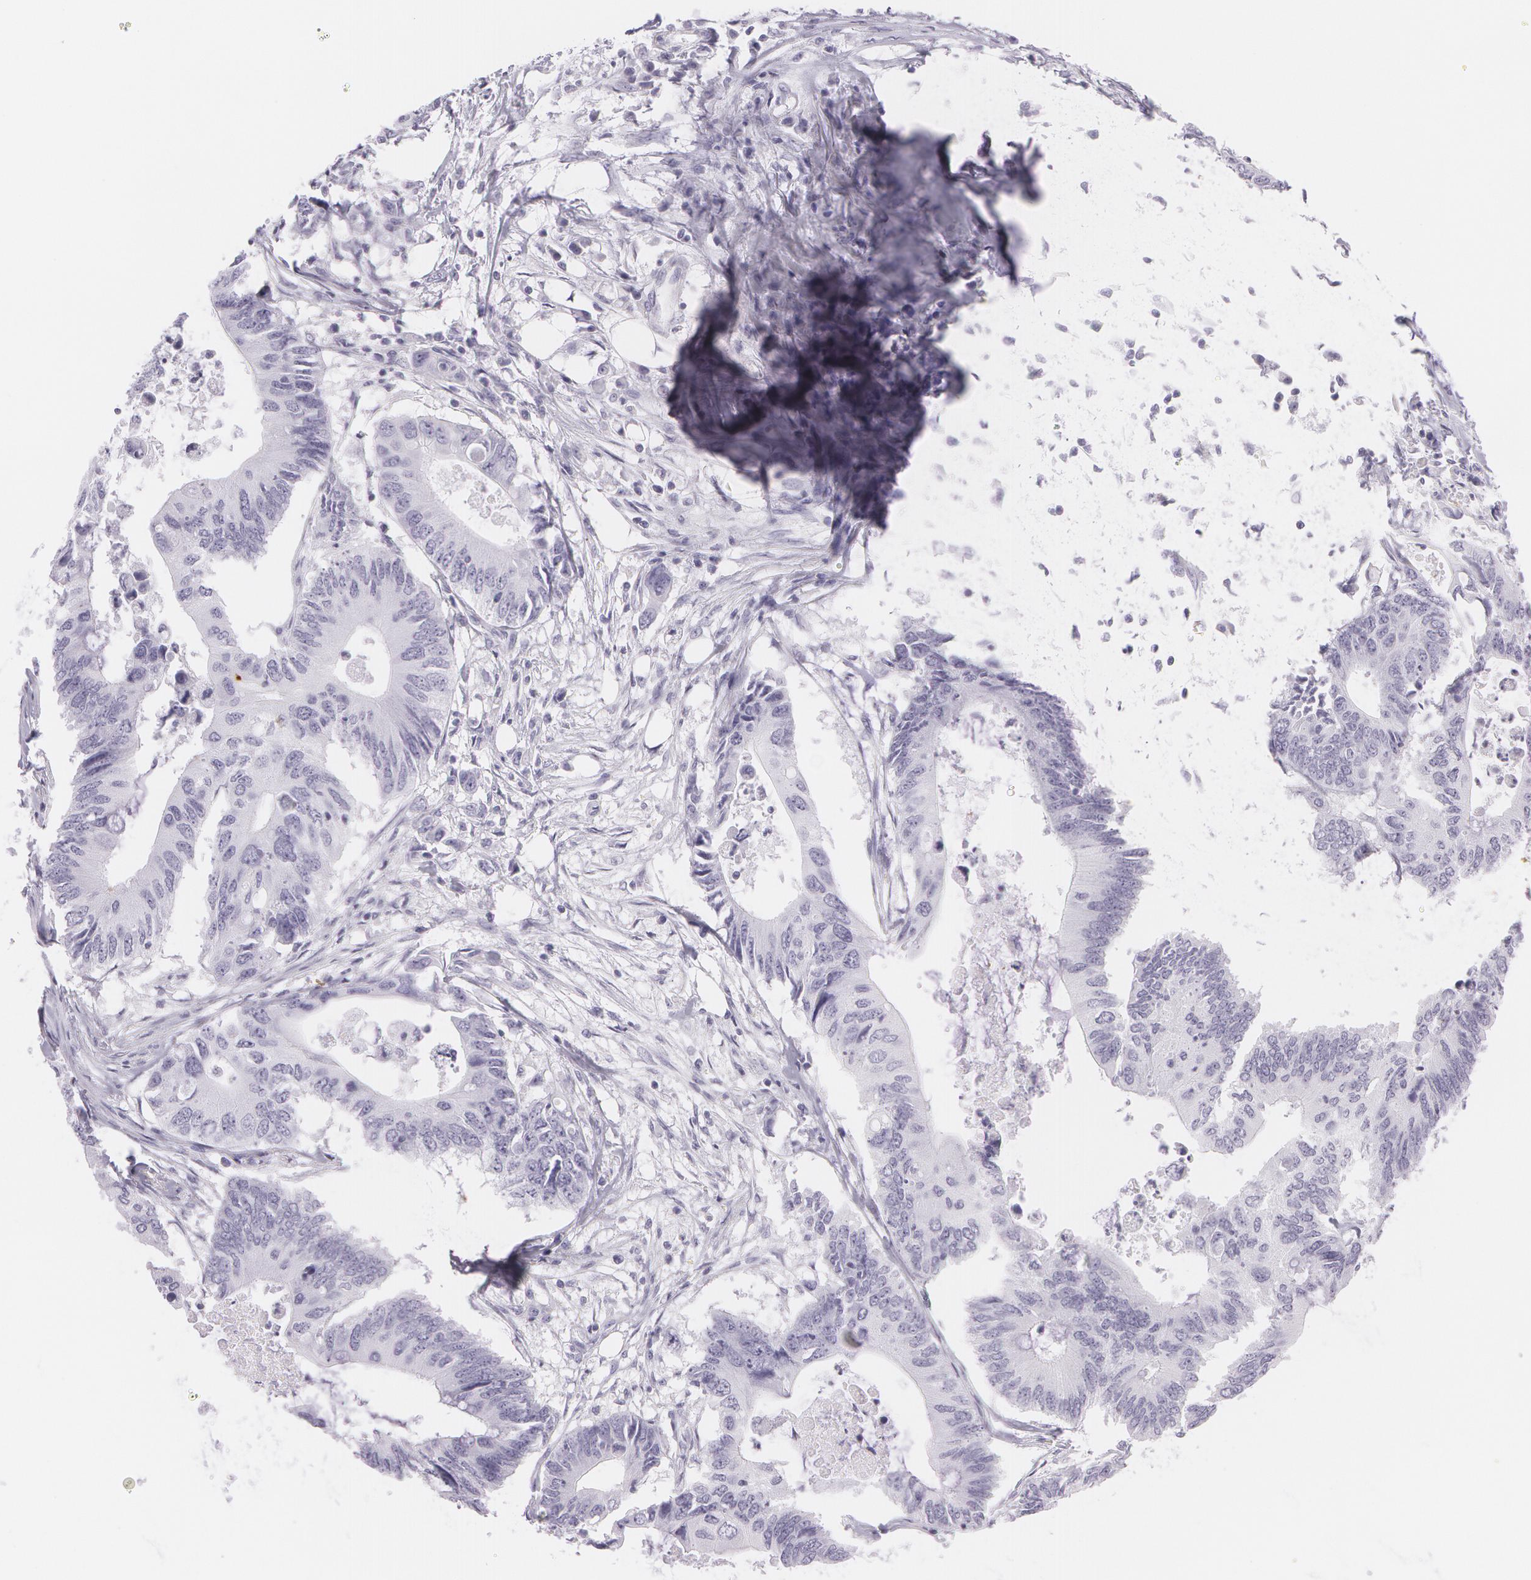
{"staining": {"intensity": "negative", "quantity": "none", "location": "none"}, "tissue": "colorectal cancer", "cell_type": "Tumor cells", "image_type": "cancer", "snomed": [{"axis": "morphology", "description": "Adenocarcinoma, NOS"}, {"axis": "topography", "description": "Colon"}], "caption": "IHC histopathology image of neoplastic tissue: colorectal adenocarcinoma stained with DAB displays no significant protein staining in tumor cells.", "gene": "SNCG", "patient": {"sex": "male", "age": 71}}